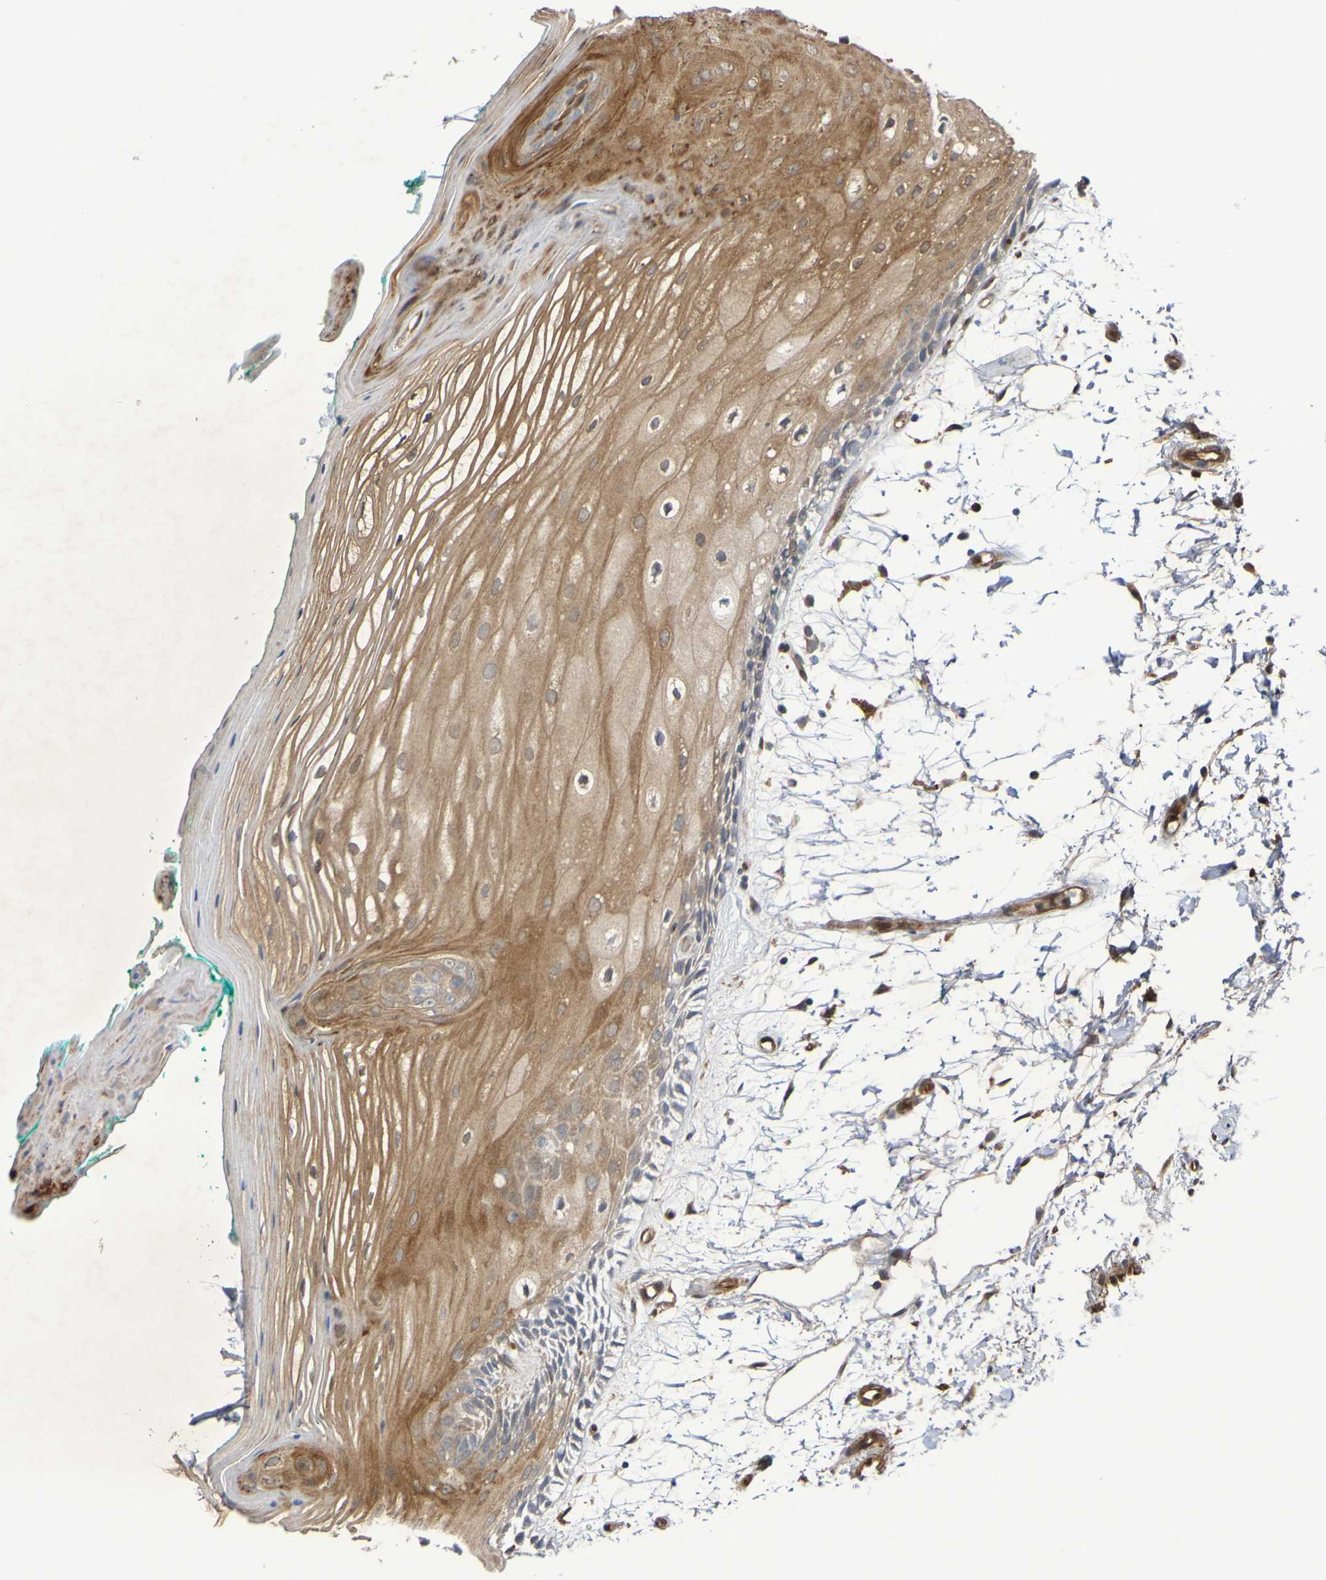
{"staining": {"intensity": "moderate", "quantity": ">75%", "location": "cytoplasmic/membranous"}, "tissue": "oral mucosa", "cell_type": "Squamous epithelial cells", "image_type": "normal", "snomed": [{"axis": "morphology", "description": "Normal tissue, NOS"}, {"axis": "topography", "description": "Skeletal muscle"}, {"axis": "topography", "description": "Oral tissue"}, {"axis": "topography", "description": "Peripheral nerve tissue"}], "caption": "Immunohistochemistry of unremarkable oral mucosa demonstrates medium levels of moderate cytoplasmic/membranous expression in about >75% of squamous epithelial cells.", "gene": "SERPINB6", "patient": {"sex": "female", "age": 84}}